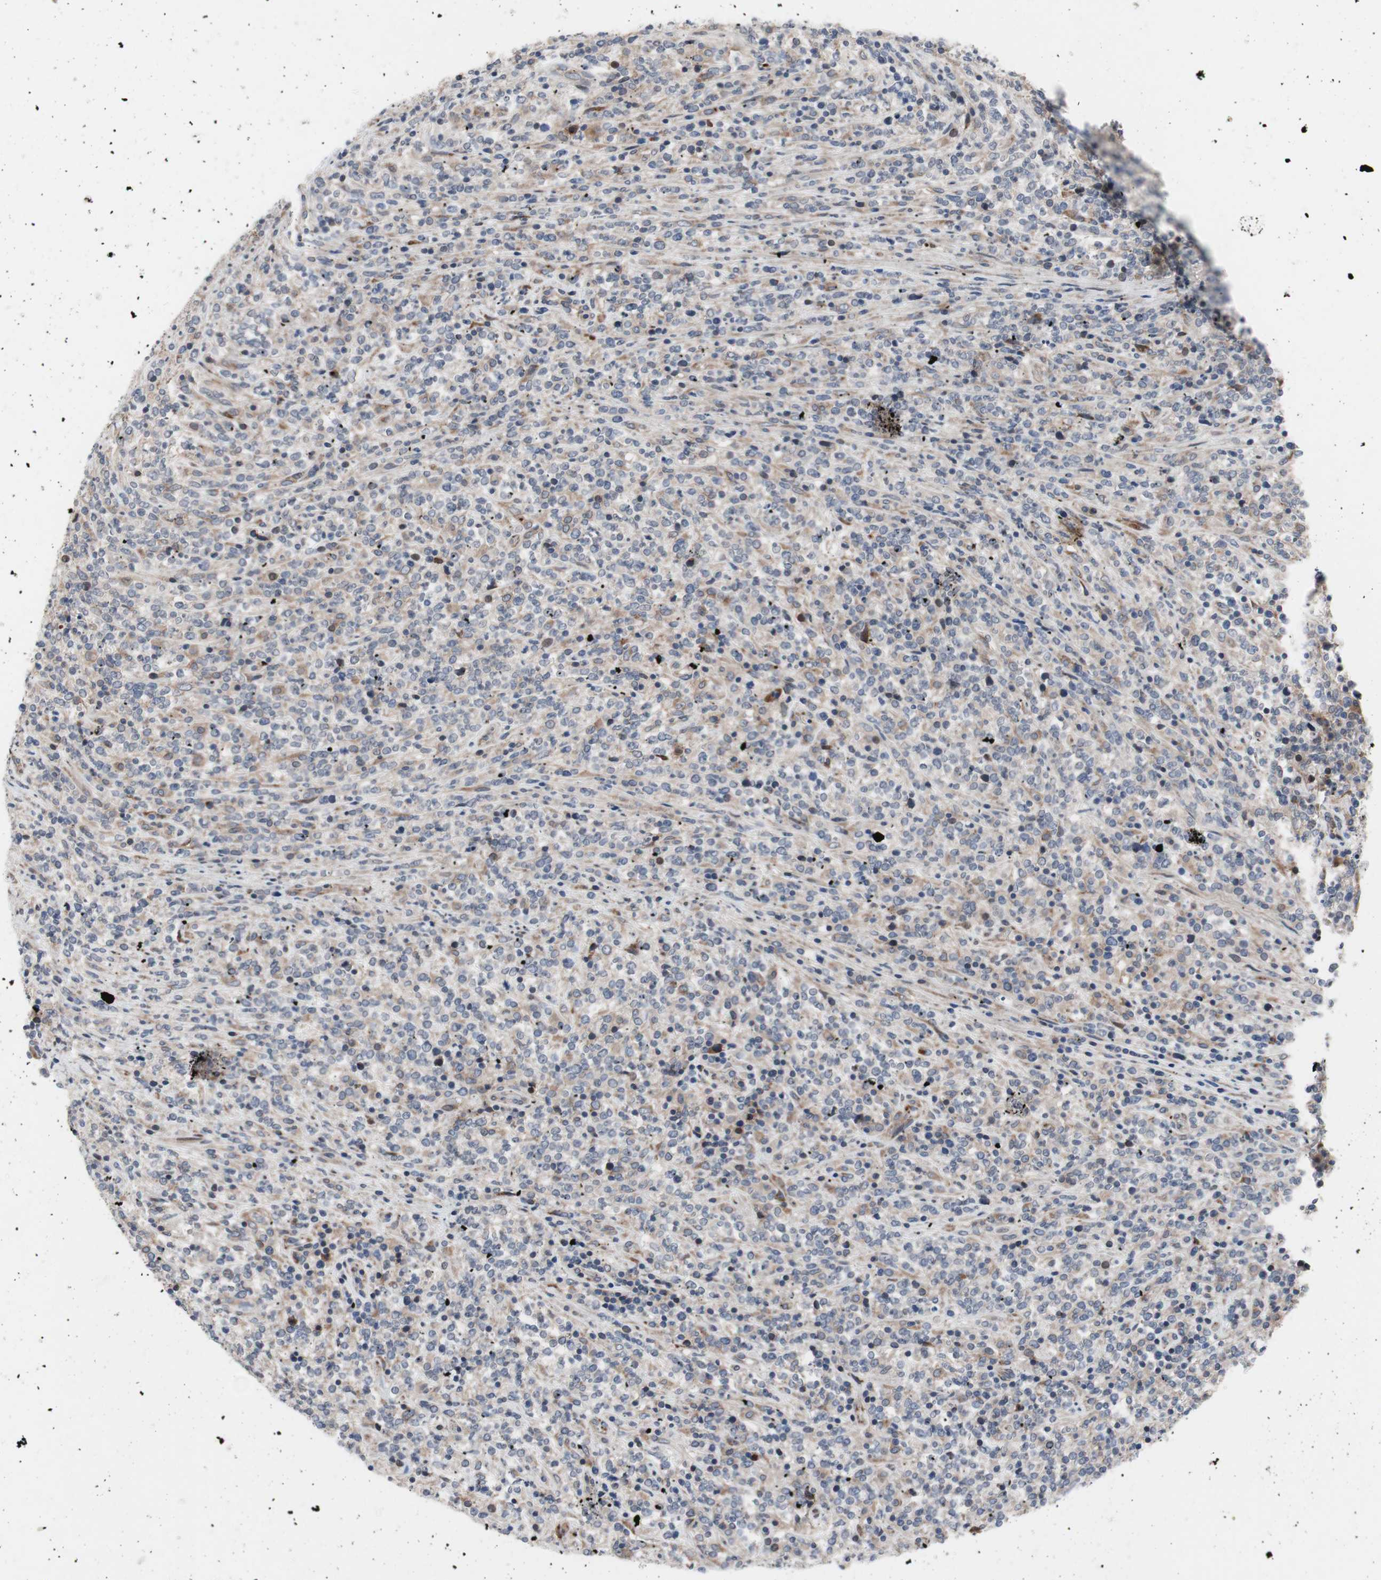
{"staining": {"intensity": "negative", "quantity": "none", "location": "none"}, "tissue": "lymphoma", "cell_type": "Tumor cells", "image_type": "cancer", "snomed": [{"axis": "morphology", "description": "Malignant lymphoma, non-Hodgkin's type, High grade"}, {"axis": "topography", "description": "Soft tissue"}], "caption": "DAB immunohistochemical staining of lymphoma exhibits no significant staining in tumor cells. (DAB (3,3'-diaminobenzidine) immunohistochemistry with hematoxylin counter stain).", "gene": "KANSL1", "patient": {"sex": "male", "age": 18}}